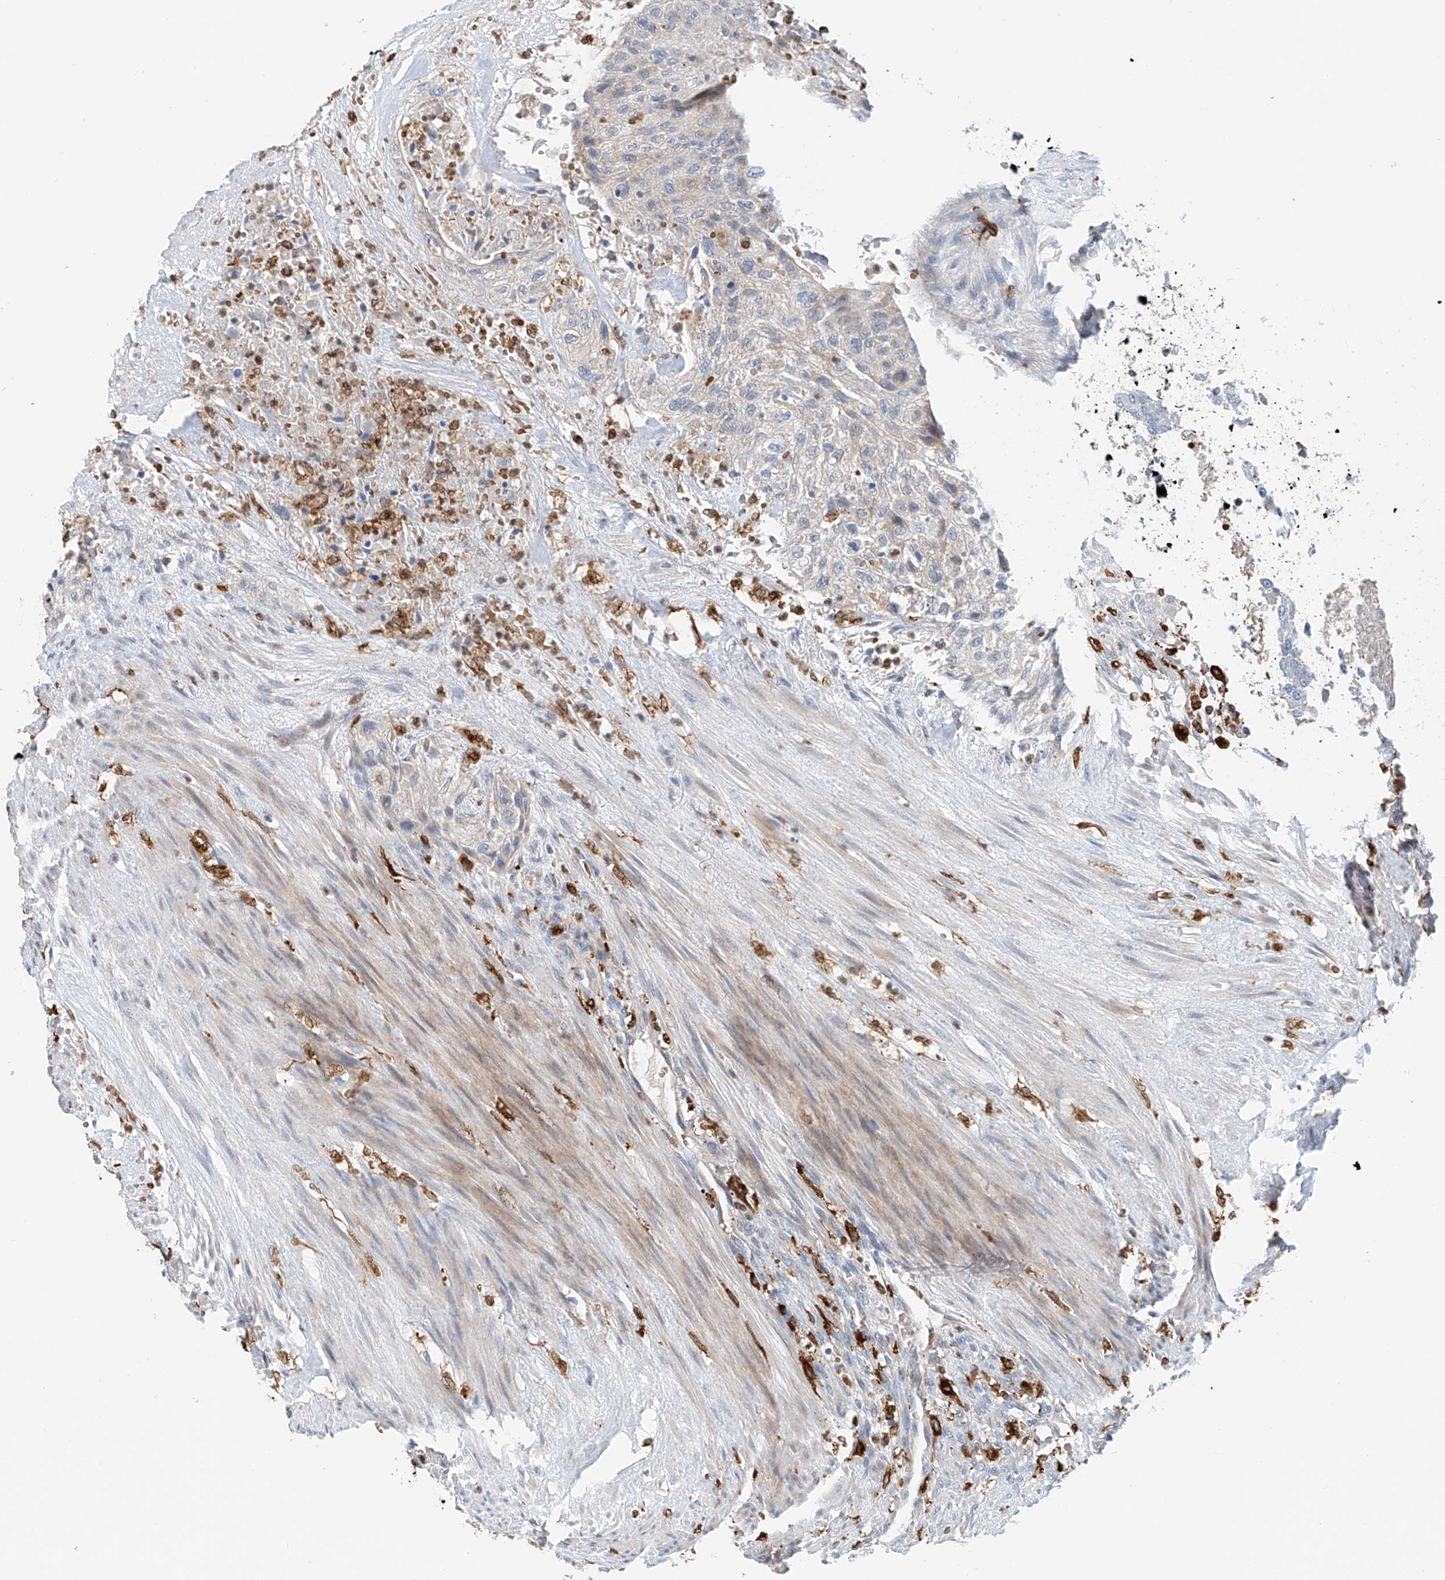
{"staining": {"intensity": "negative", "quantity": "none", "location": "none"}, "tissue": "urothelial cancer", "cell_type": "Tumor cells", "image_type": "cancer", "snomed": [{"axis": "morphology", "description": "Urothelial carcinoma, High grade"}, {"axis": "topography", "description": "Urinary bladder"}], "caption": "Immunohistochemistry image of neoplastic tissue: urothelial cancer stained with DAB shows no significant protein expression in tumor cells.", "gene": "TBXAS1", "patient": {"sex": "male", "age": 35}}